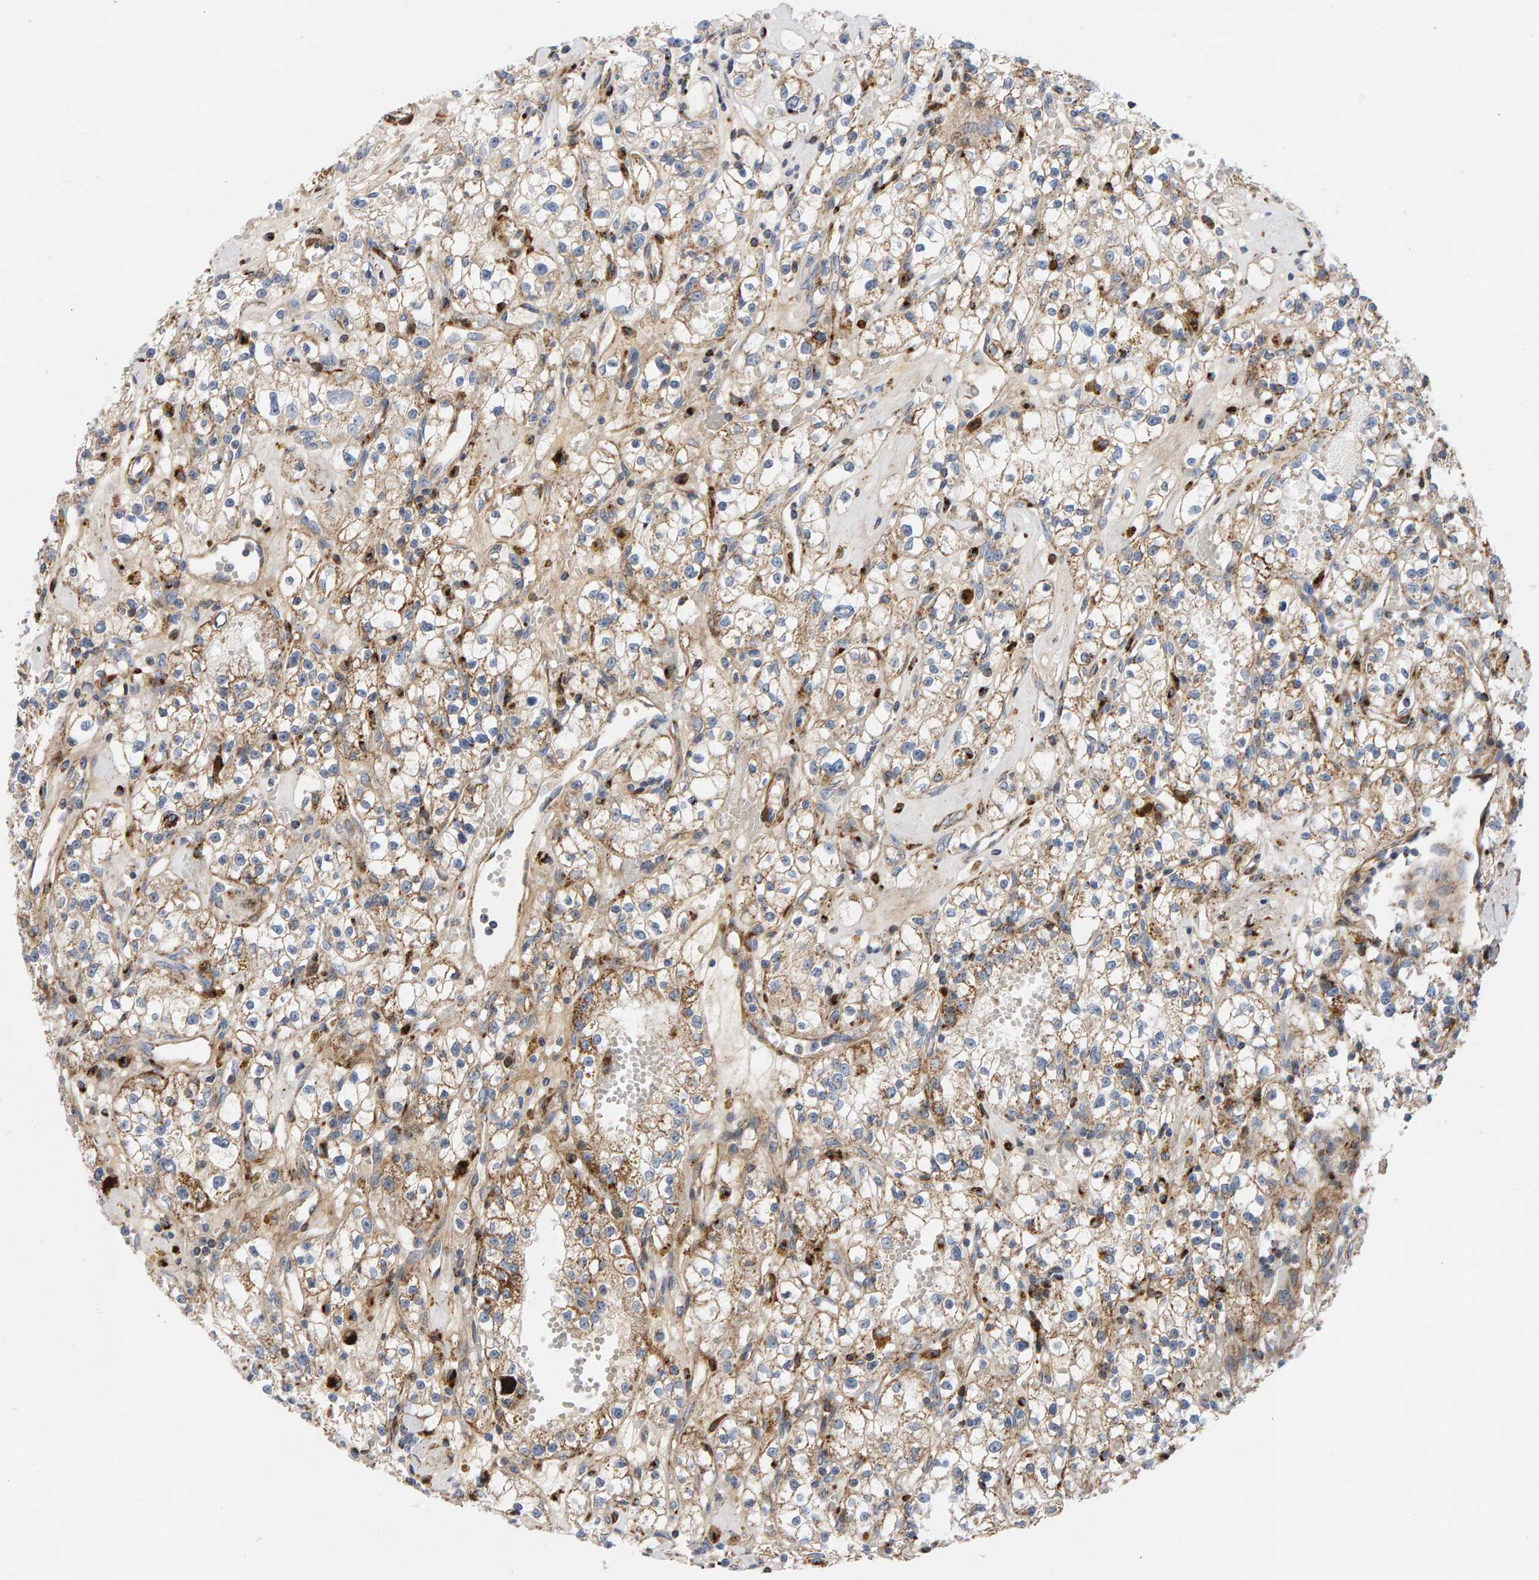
{"staining": {"intensity": "moderate", "quantity": ">75%", "location": "cytoplasmic/membranous"}, "tissue": "renal cancer", "cell_type": "Tumor cells", "image_type": "cancer", "snomed": [{"axis": "morphology", "description": "Adenocarcinoma, NOS"}, {"axis": "topography", "description": "Kidney"}], "caption": "Tumor cells reveal medium levels of moderate cytoplasmic/membranous staining in approximately >75% of cells in human renal cancer (adenocarcinoma). Ihc stains the protein of interest in brown and the nuclei are stained blue.", "gene": "GGTA1", "patient": {"sex": "male", "age": 56}}